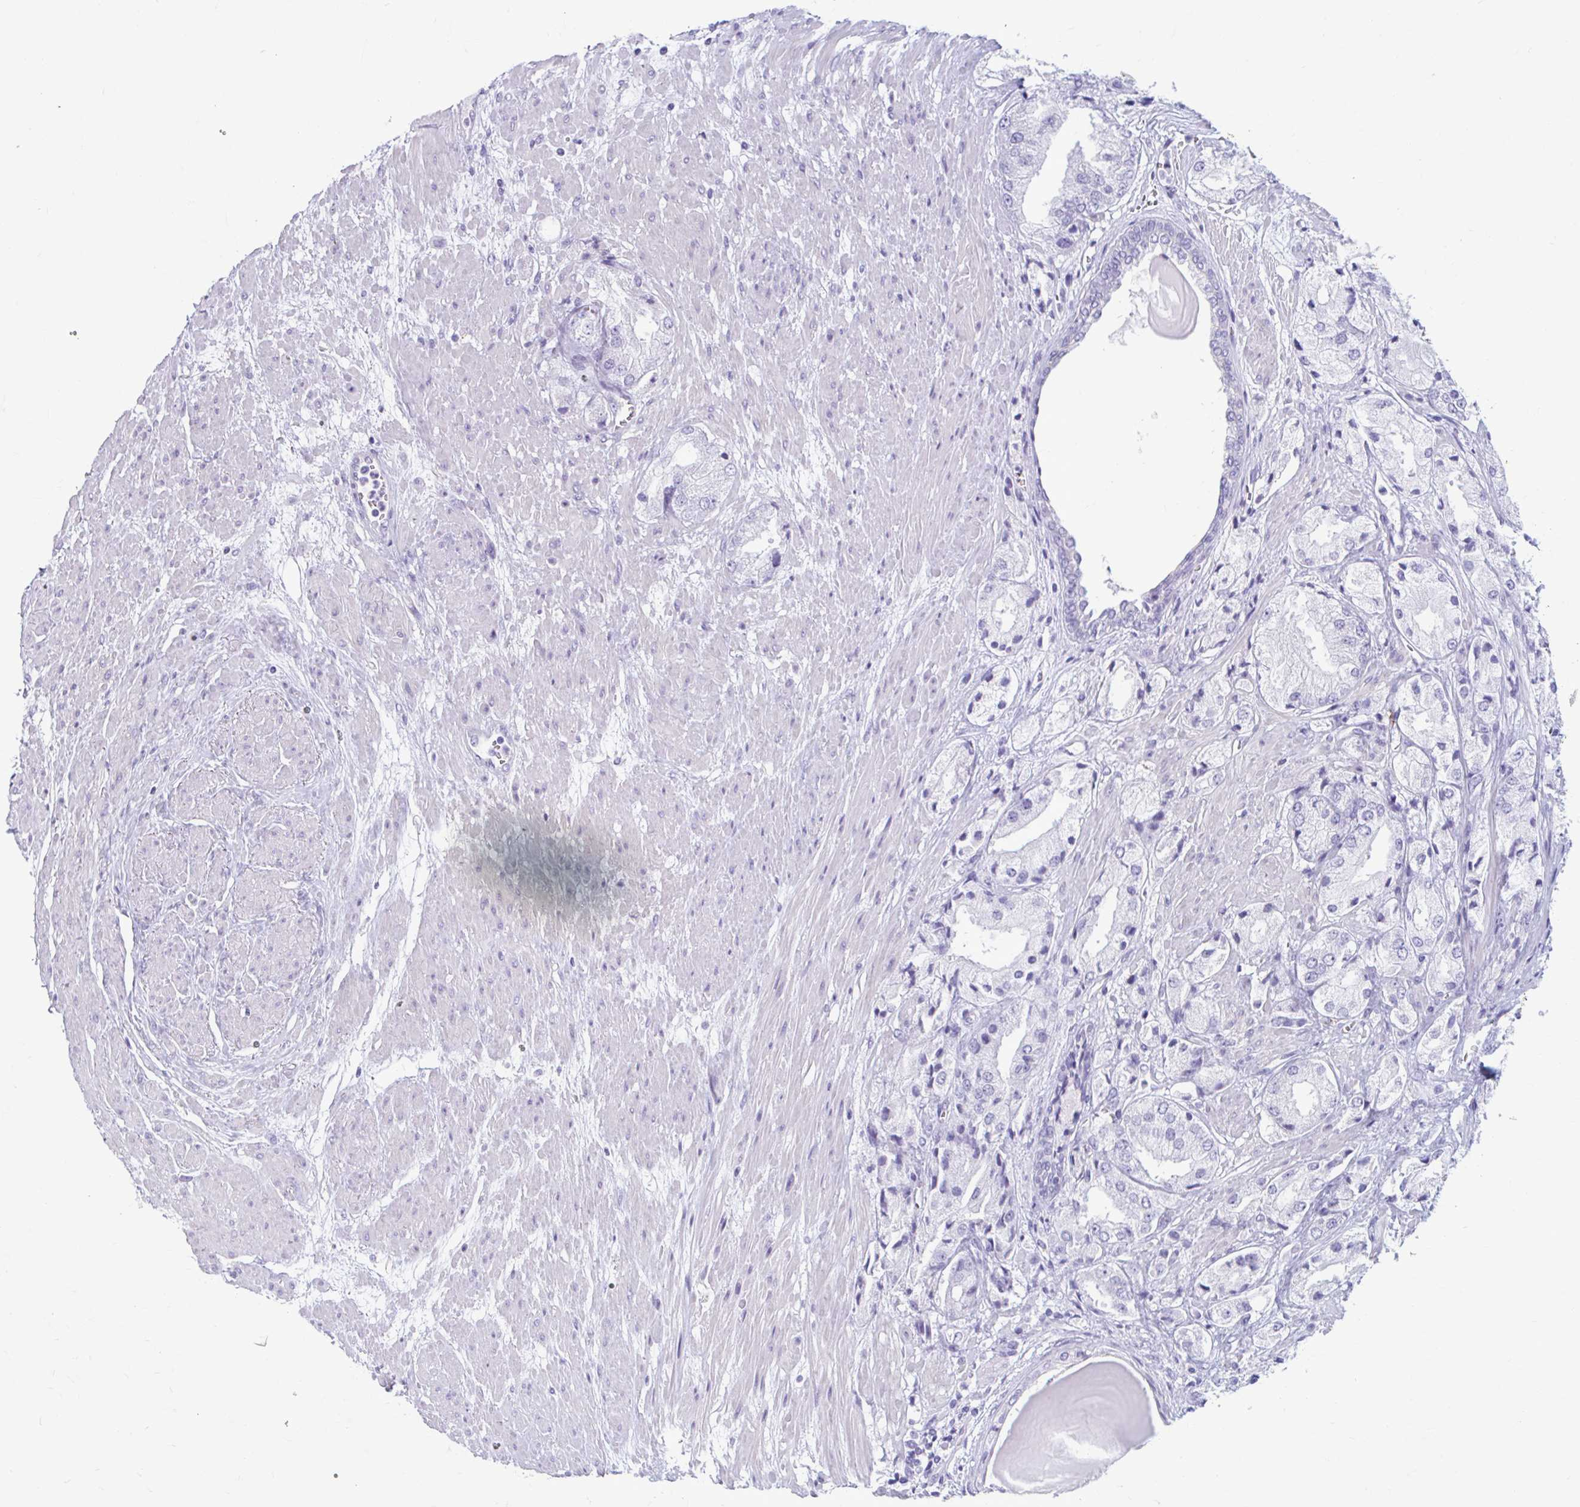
{"staining": {"intensity": "negative", "quantity": "none", "location": "none"}, "tissue": "prostate cancer", "cell_type": "Tumor cells", "image_type": "cancer", "snomed": [{"axis": "morphology", "description": "Adenocarcinoma, High grade"}, {"axis": "topography", "description": "Prostate"}], "caption": "Immunohistochemistry of human prostate high-grade adenocarcinoma displays no positivity in tumor cells.", "gene": "C12orf71", "patient": {"sex": "male", "age": 68}}